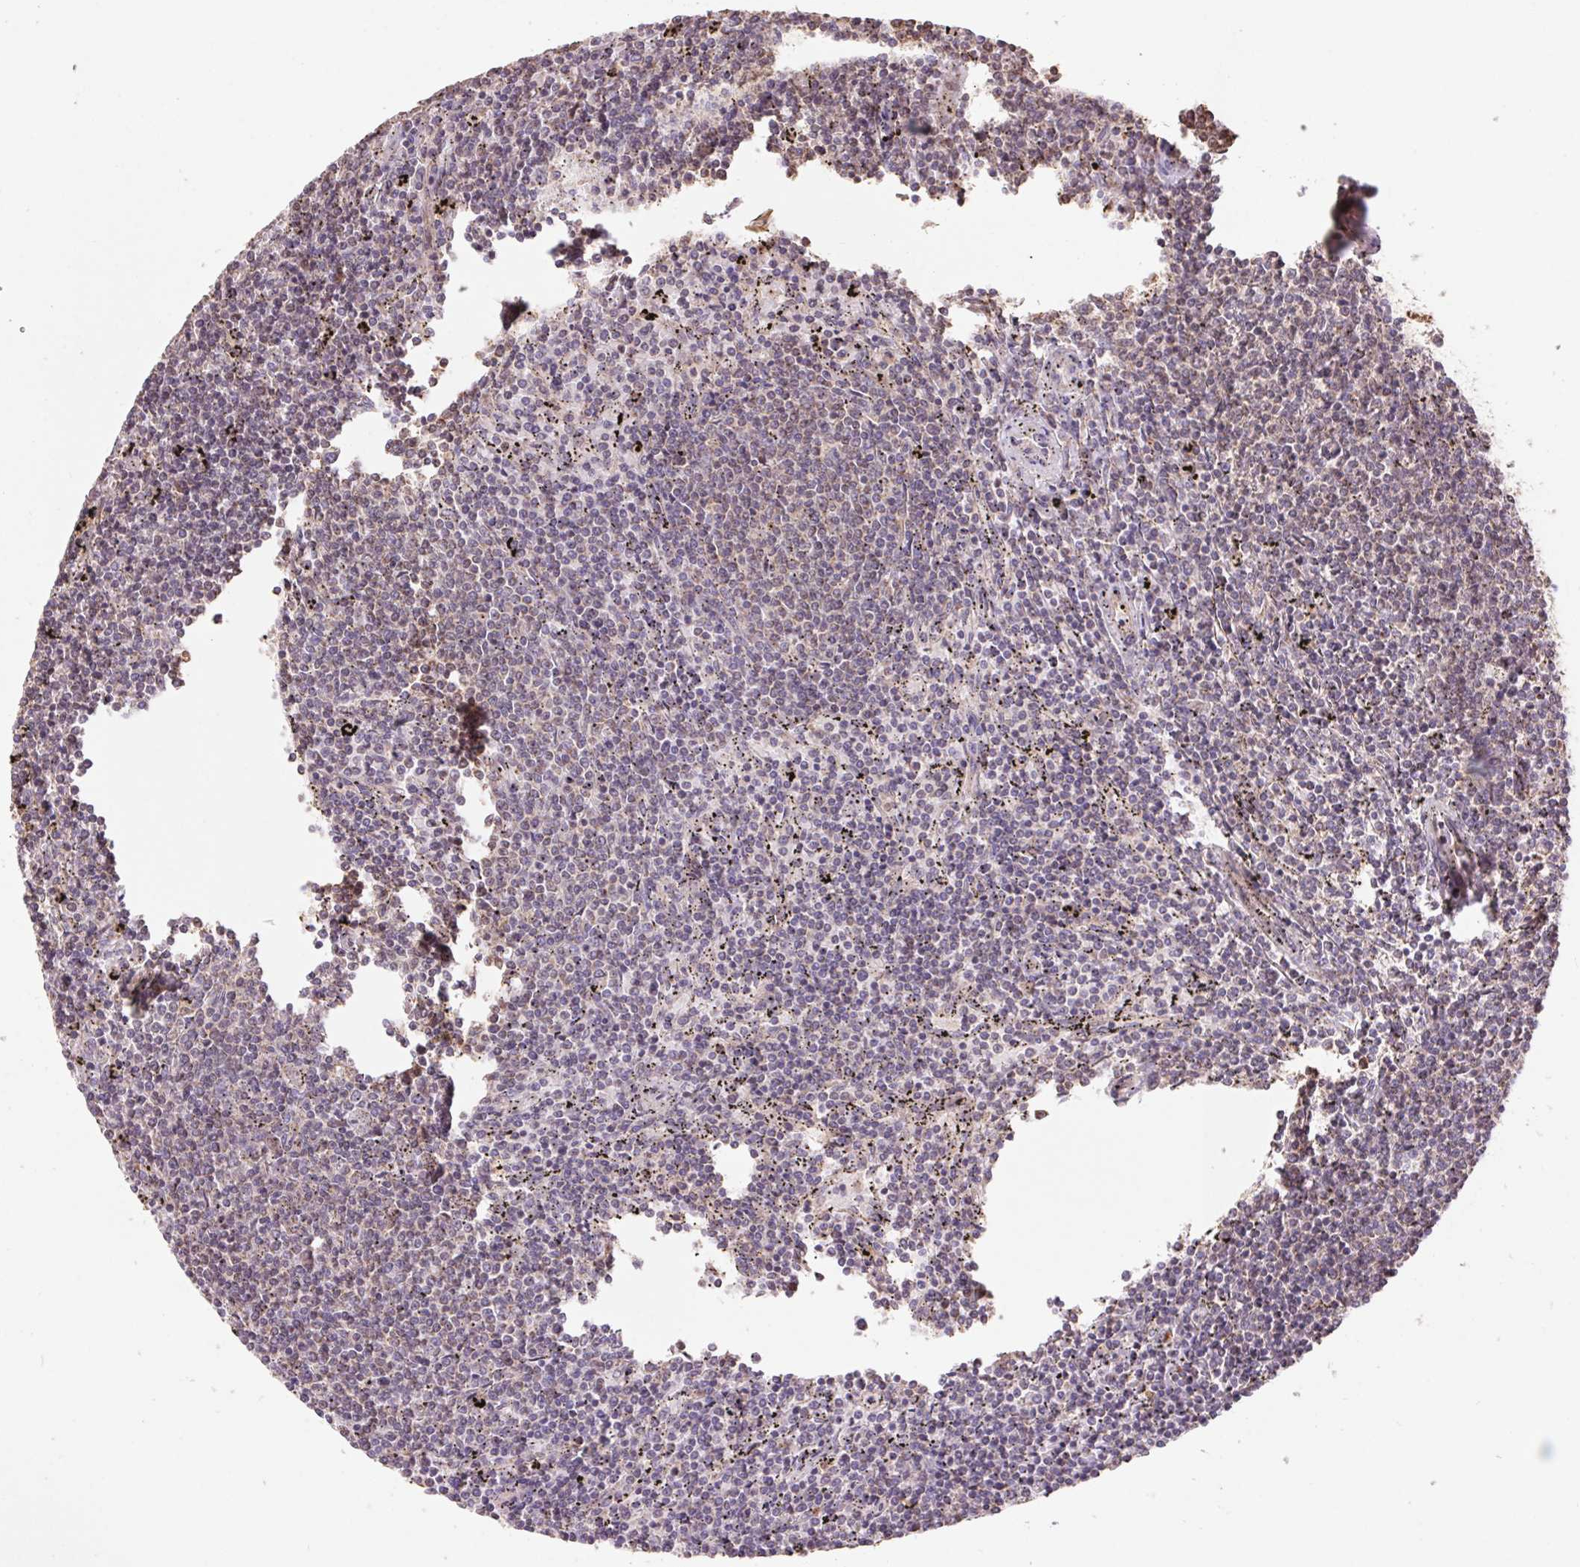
{"staining": {"intensity": "negative", "quantity": "none", "location": "none"}, "tissue": "lymphoma", "cell_type": "Tumor cells", "image_type": "cancer", "snomed": [{"axis": "morphology", "description": "Malignant lymphoma, non-Hodgkin's type, Low grade"}, {"axis": "topography", "description": "Spleen"}], "caption": "Tumor cells are negative for protein expression in human malignant lymphoma, non-Hodgkin's type (low-grade).", "gene": "PDHA1", "patient": {"sex": "female", "age": 50}}